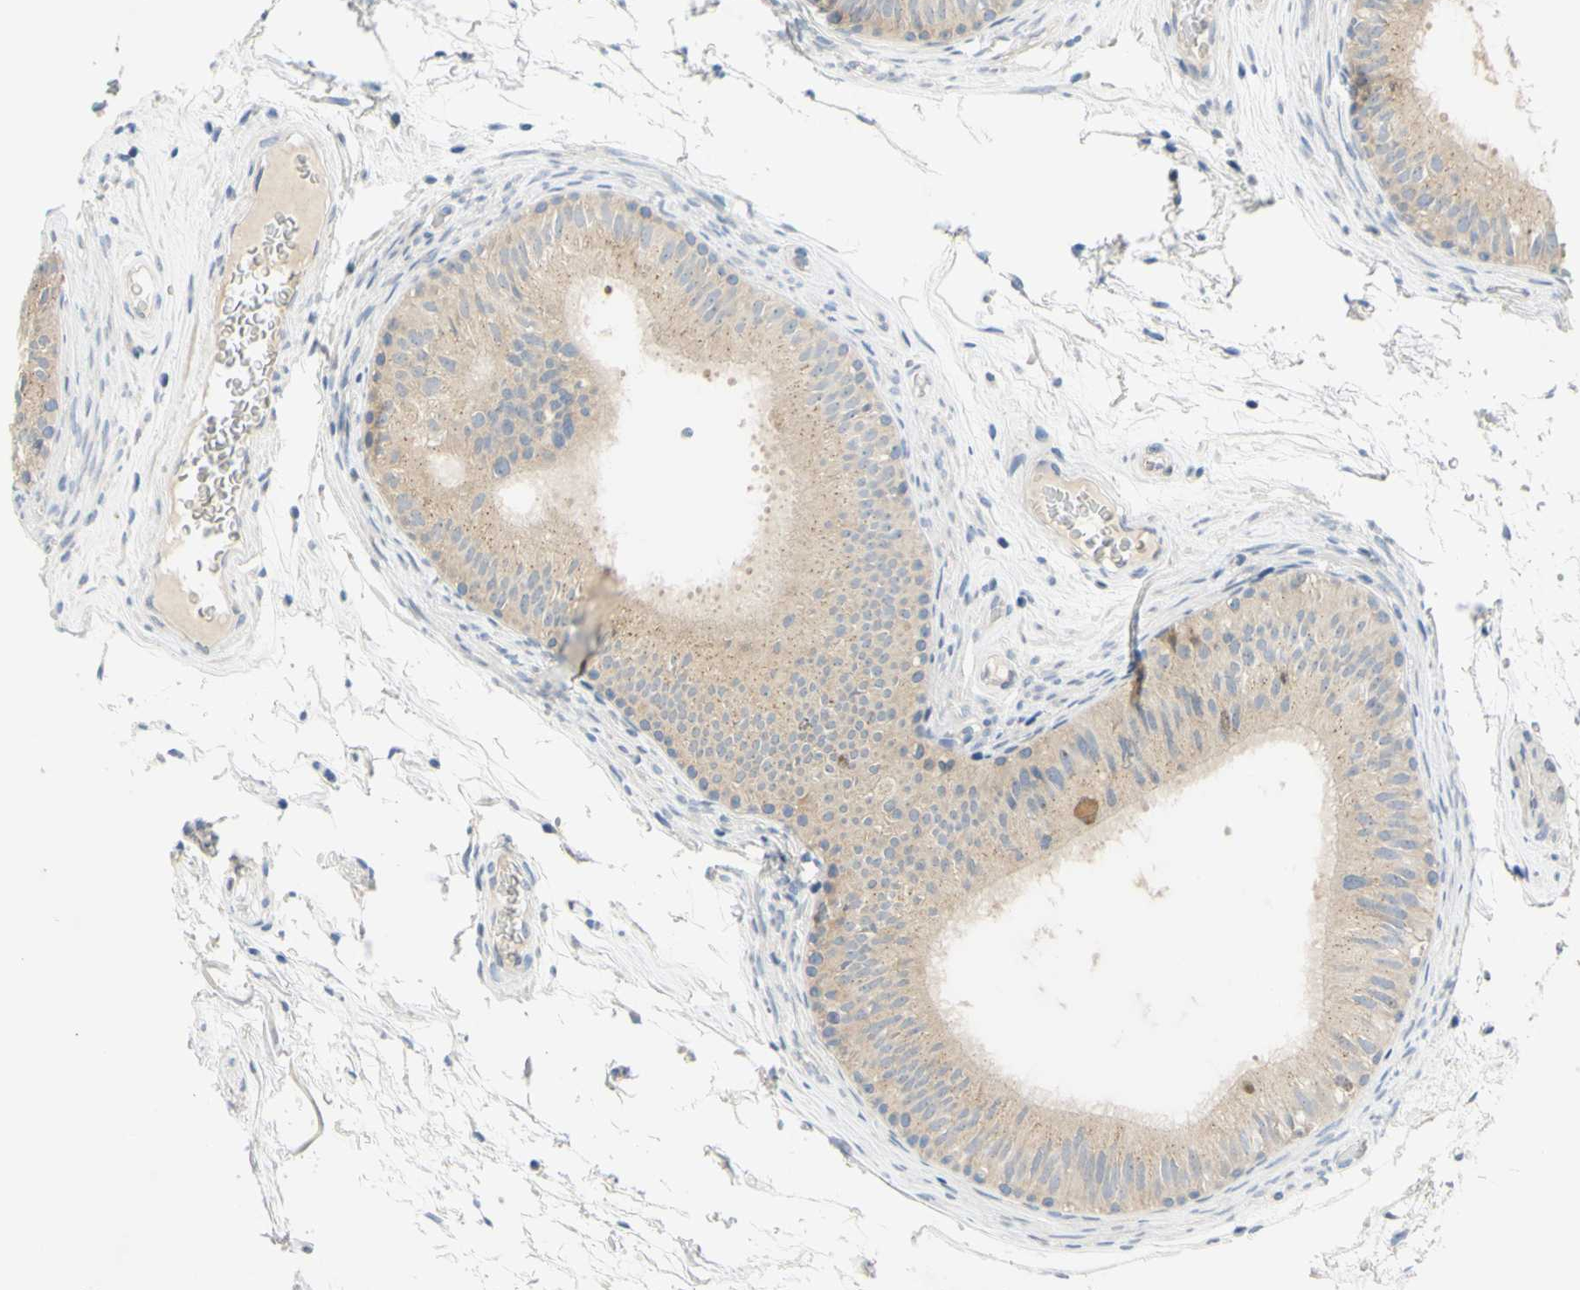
{"staining": {"intensity": "weak", "quantity": ">75%", "location": "cytoplasmic/membranous"}, "tissue": "epididymis", "cell_type": "Glandular cells", "image_type": "normal", "snomed": [{"axis": "morphology", "description": "Normal tissue, NOS"}, {"axis": "topography", "description": "Epididymis"}], "caption": "DAB immunohistochemical staining of unremarkable epididymis displays weak cytoplasmic/membranous protein positivity in approximately >75% of glandular cells.", "gene": "CCNB2", "patient": {"sex": "male", "age": 36}}